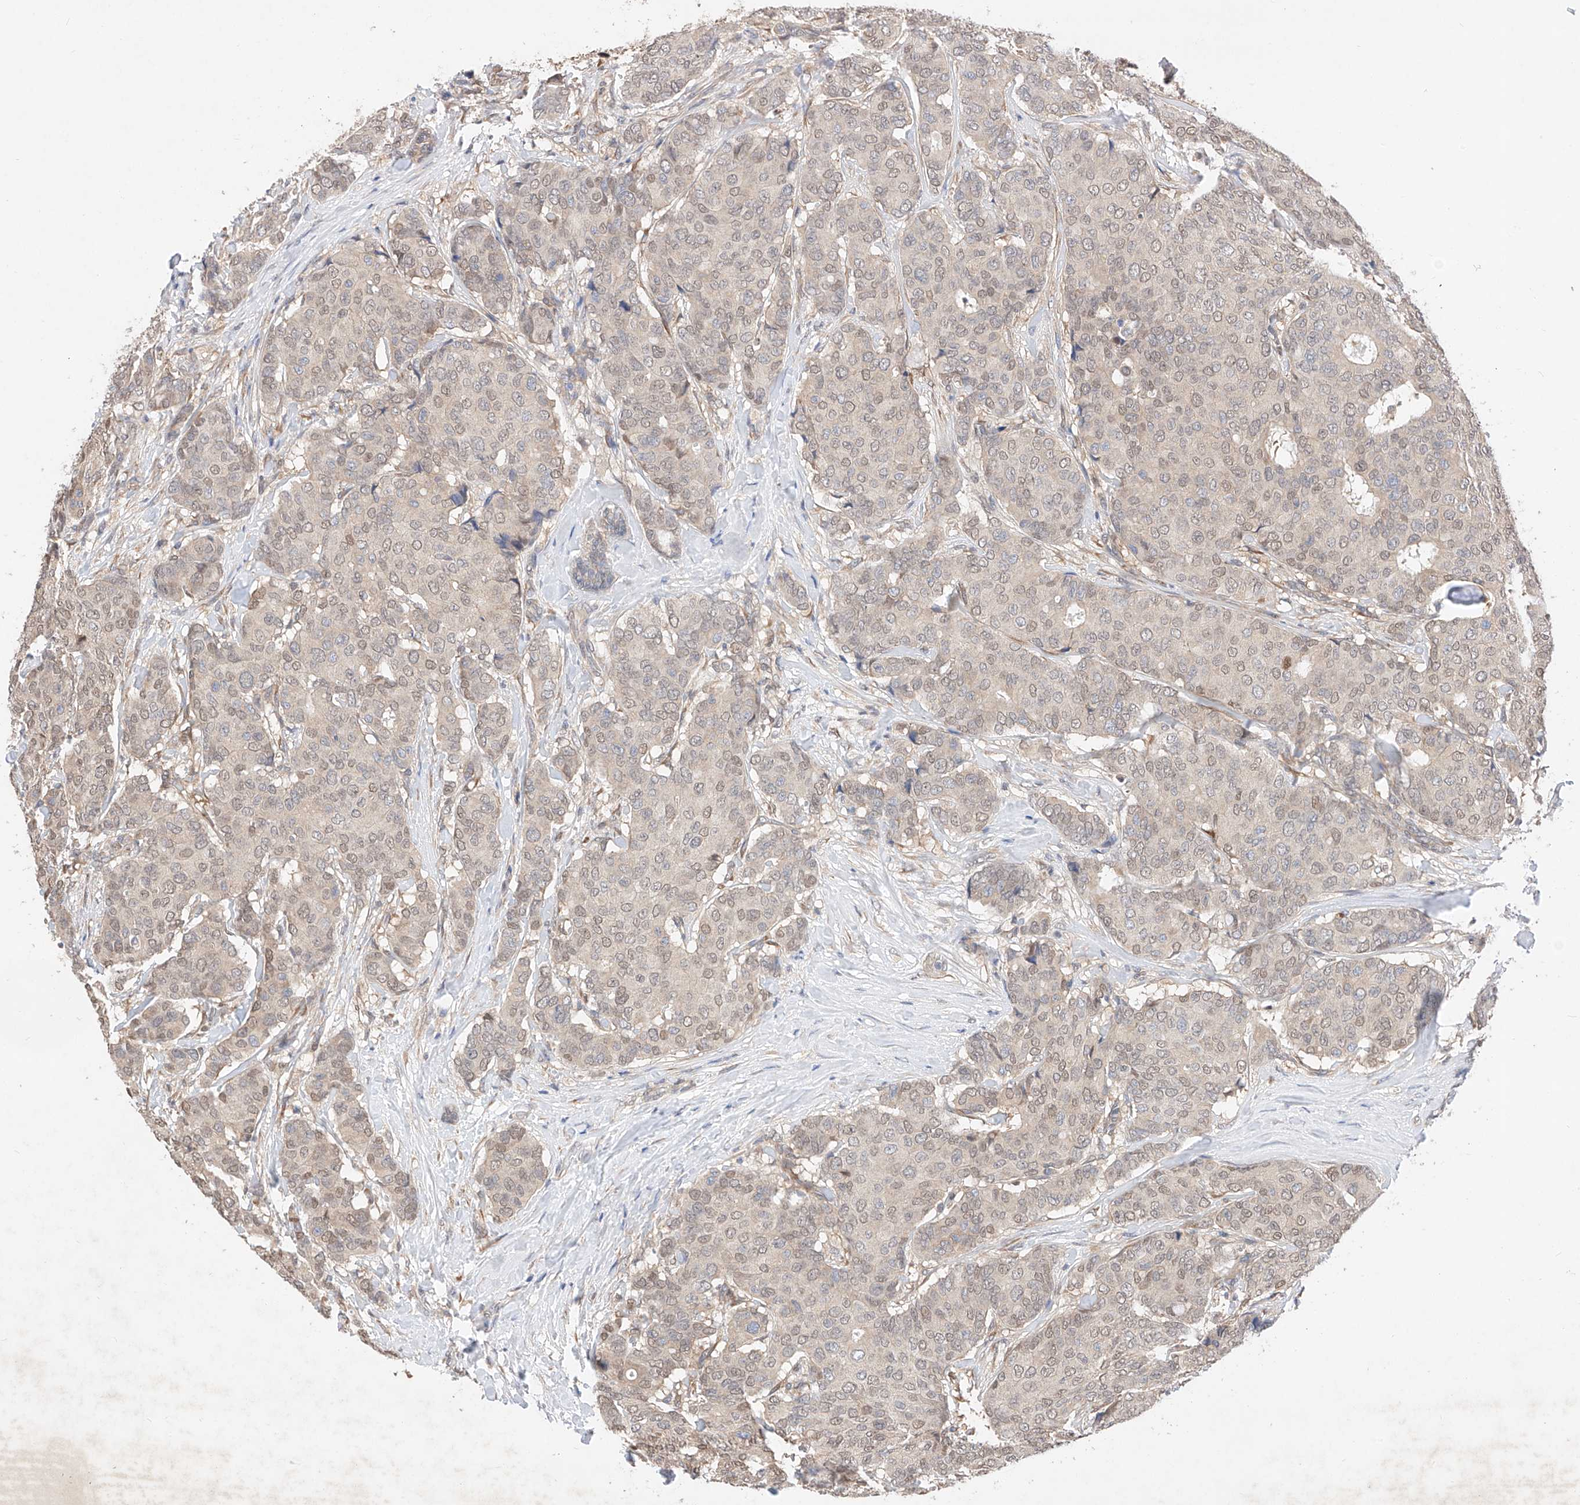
{"staining": {"intensity": "weak", "quantity": "25%-75%", "location": "nuclear"}, "tissue": "breast cancer", "cell_type": "Tumor cells", "image_type": "cancer", "snomed": [{"axis": "morphology", "description": "Duct carcinoma"}, {"axis": "topography", "description": "Breast"}], "caption": "Immunohistochemical staining of human breast invasive ductal carcinoma exhibits low levels of weak nuclear staining in approximately 25%-75% of tumor cells.", "gene": "ZSCAN4", "patient": {"sex": "female", "age": 75}}